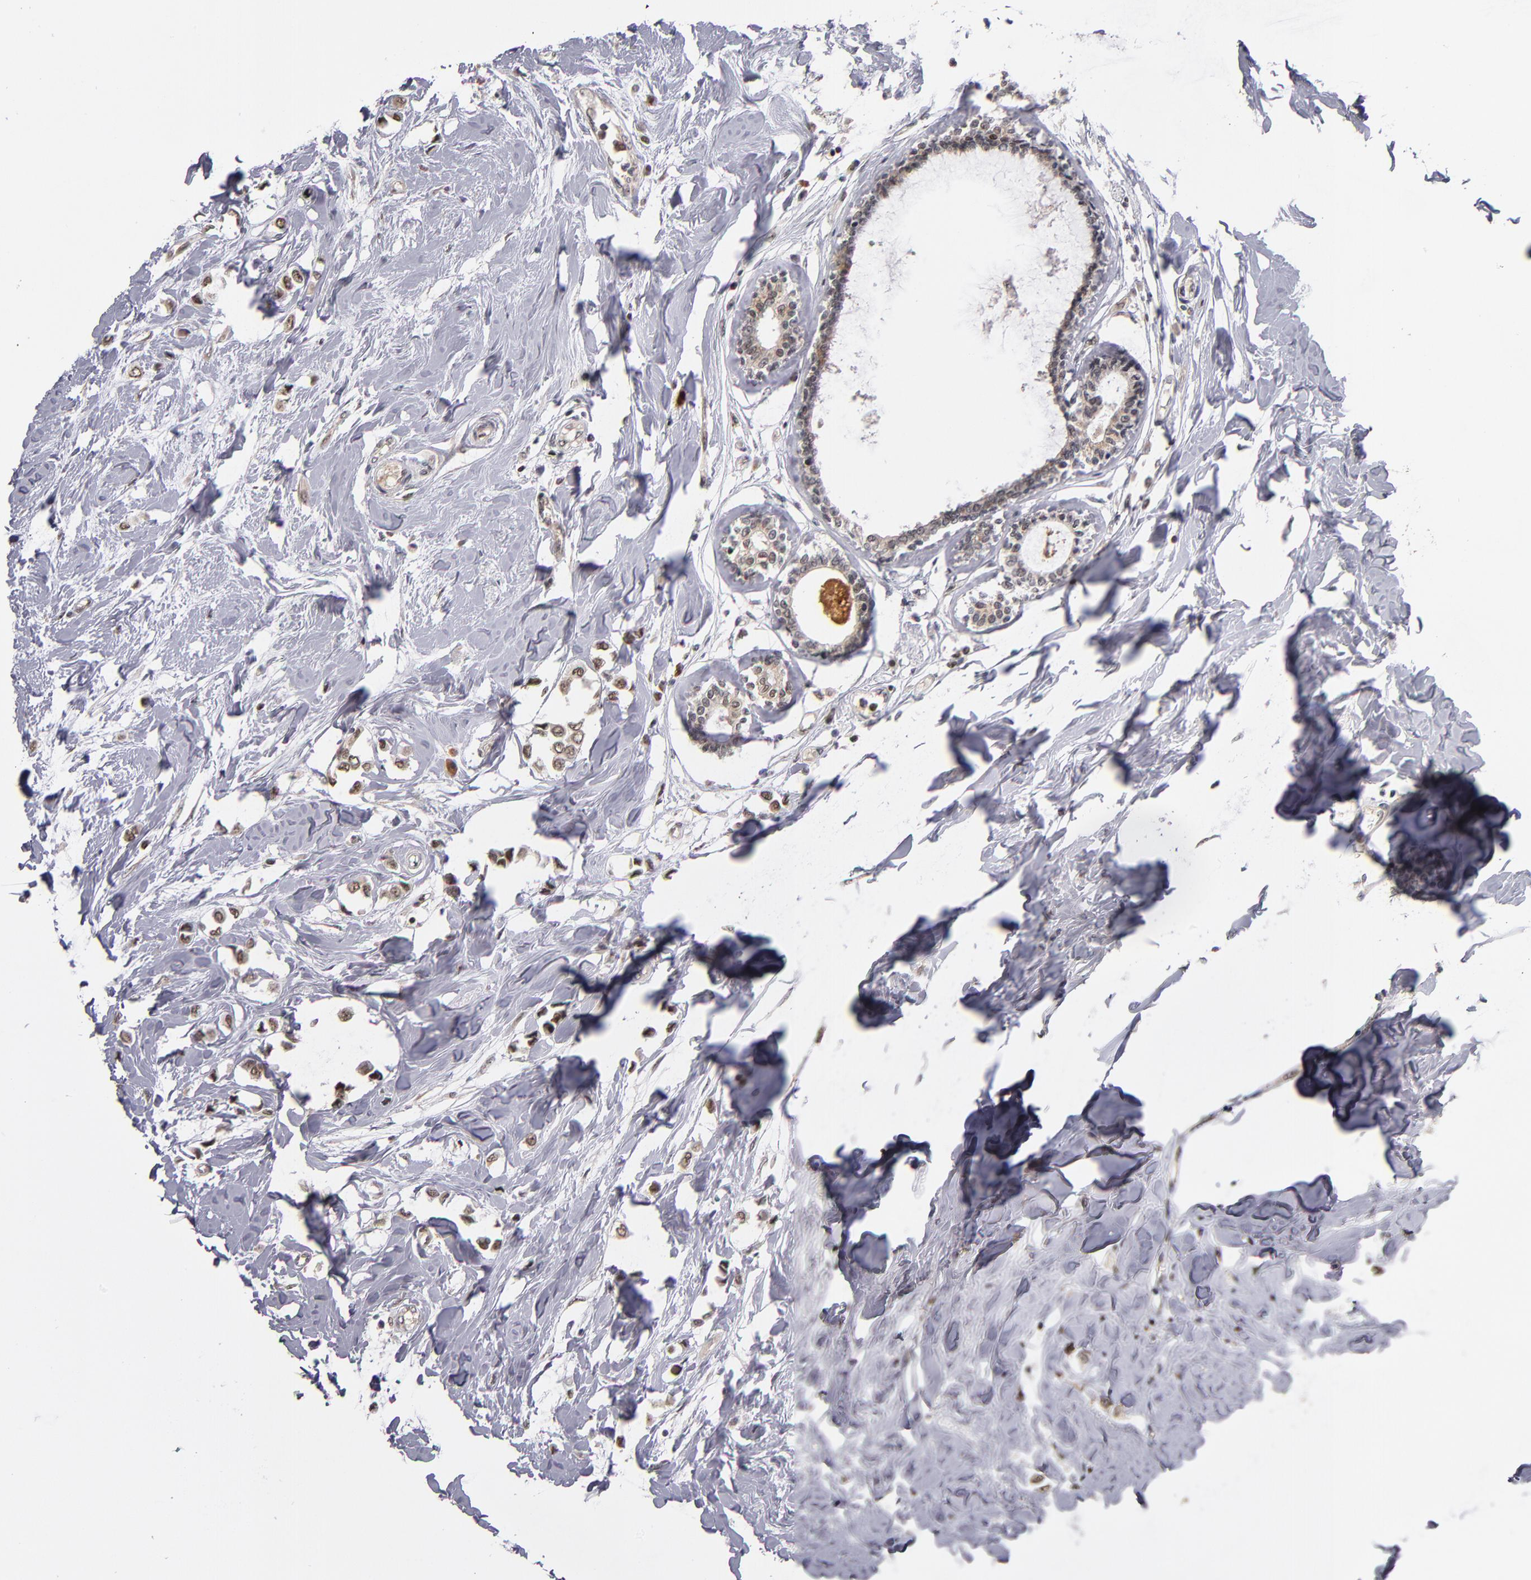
{"staining": {"intensity": "weak", "quantity": ">75%", "location": "nuclear"}, "tissue": "breast cancer", "cell_type": "Tumor cells", "image_type": "cancer", "snomed": [{"axis": "morphology", "description": "Lobular carcinoma"}, {"axis": "topography", "description": "Breast"}], "caption": "Protein expression analysis of human breast cancer reveals weak nuclear positivity in approximately >75% of tumor cells.", "gene": "KDM6A", "patient": {"sex": "female", "age": 51}}